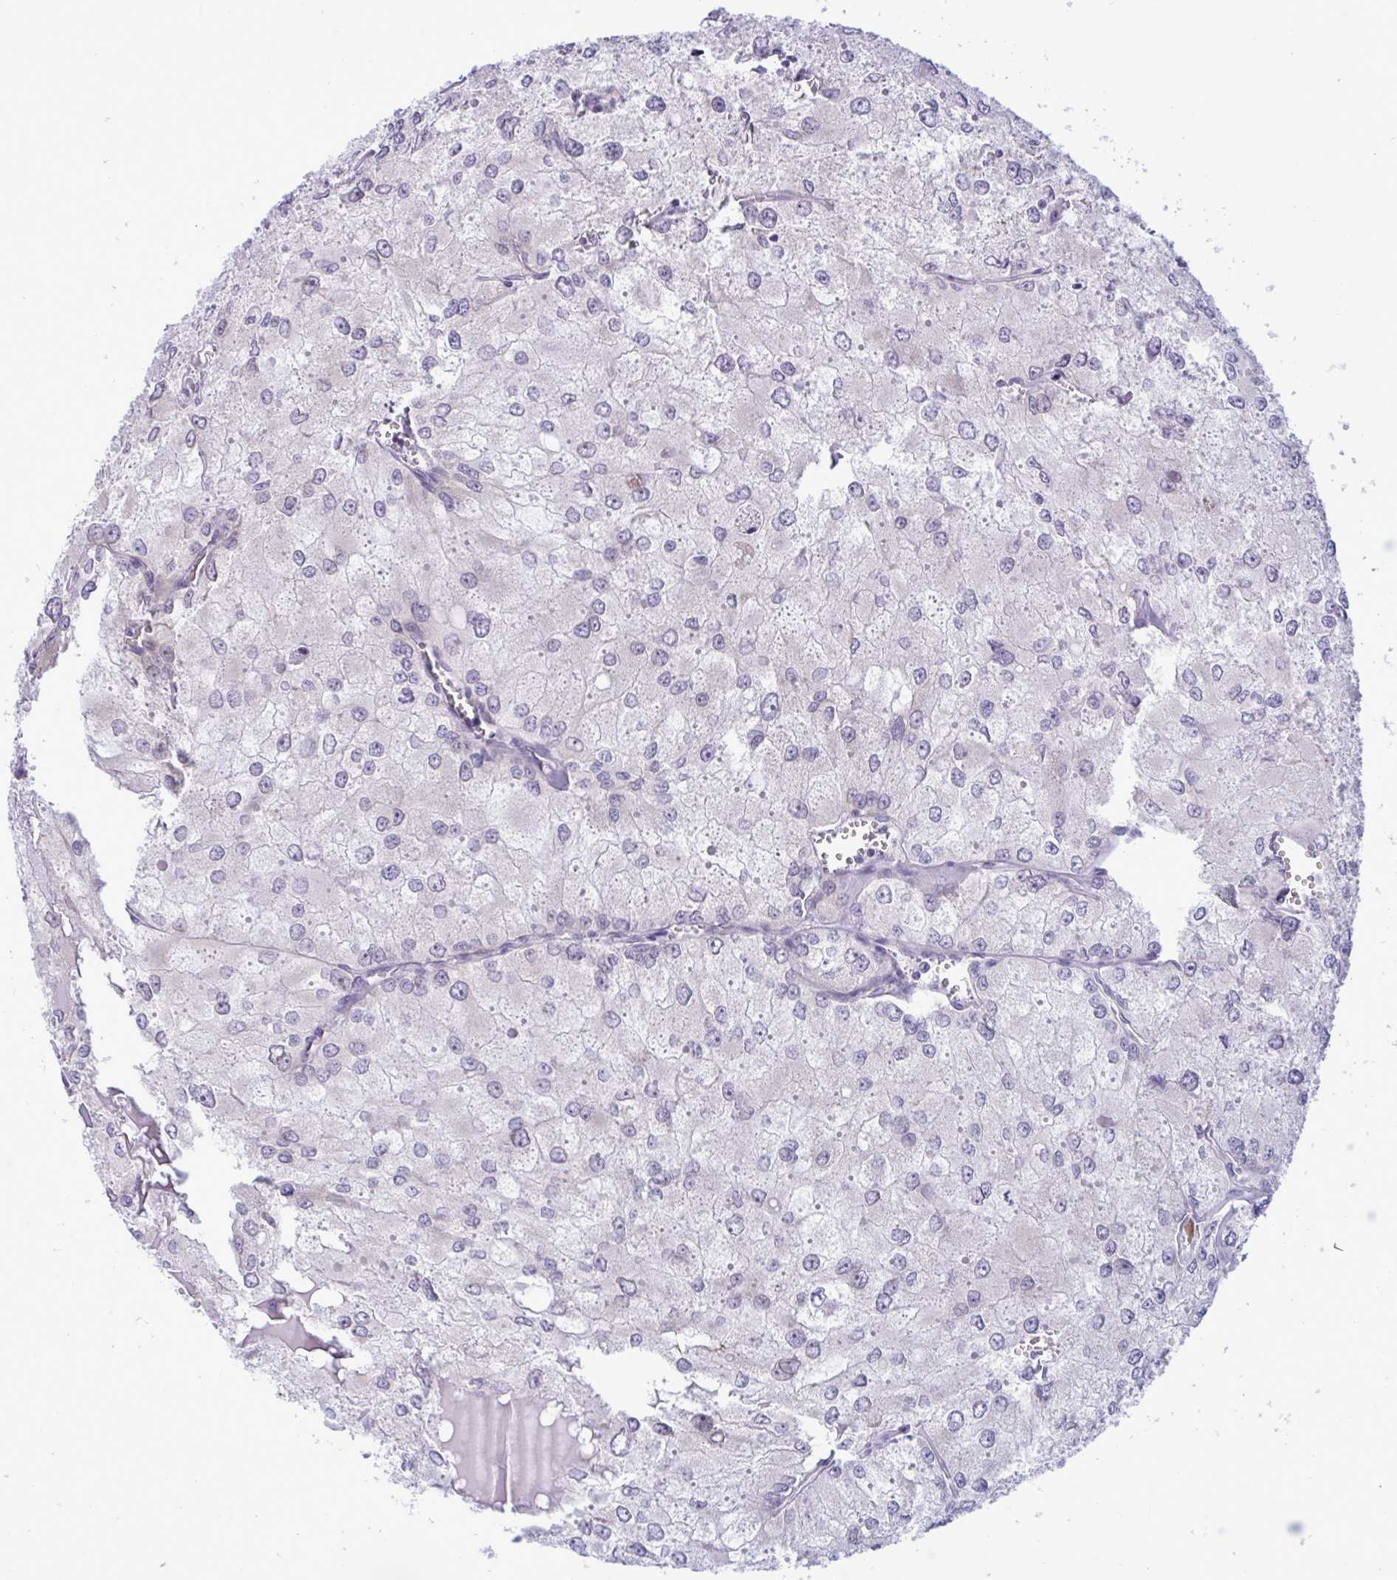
{"staining": {"intensity": "negative", "quantity": "none", "location": "none"}, "tissue": "renal cancer", "cell_type": "Tumor cells", "image_type": "cancer", "snomed": [{"axis": "morphology", "description": "Adenocarcinoma, NOS"}, {"axis": "topography", "description": "Kidney"}], "caption": "The photomicrograph displays no significant positivity in tumor cells of adenocarcinoma (renal).", "gene": "DOCK11", "patient": {"sex": "female", "age": 70}}